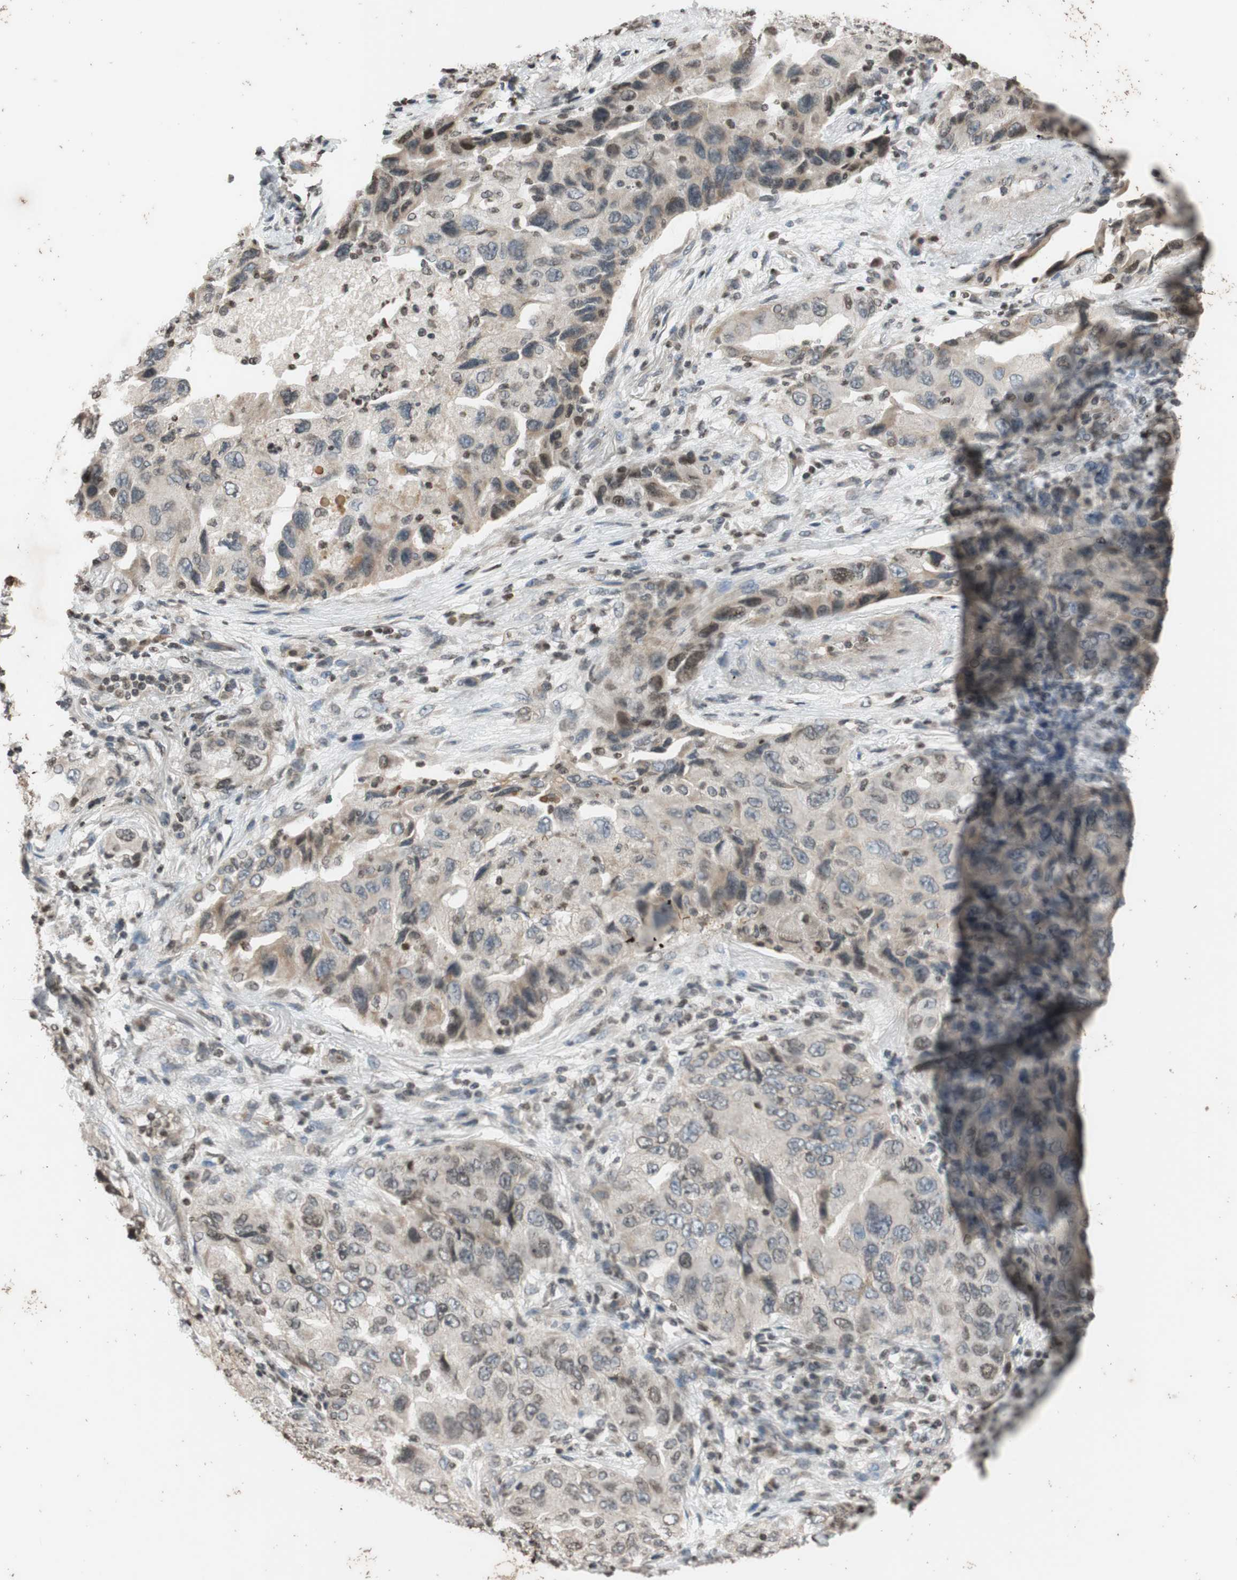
{"staining": {"intensity": "weak", "quantity": "25%-75%", "location": "cytoplasmic/membranous,nuclear"}, "tissue": "lung cancer", "cell_type": "Tumor cells", "image_type": "cancer", "snomed": [{"axis": "morphology", "description": "Adenocarcinoma, NOS"}, {"axis": "topography", "description": "Lung"}], "caption": "Immunohistochemical staining of lung cancer (adenocarcinoma) reveals low levels of weak cytoplasmic/membranous and nuclear protein expression in approximately 25%-75% of tumor cells. (IHC, brightfield microscopy, high magnification).", "gene": "MCM6", "patient": {"sex": "female", "age": 65}}